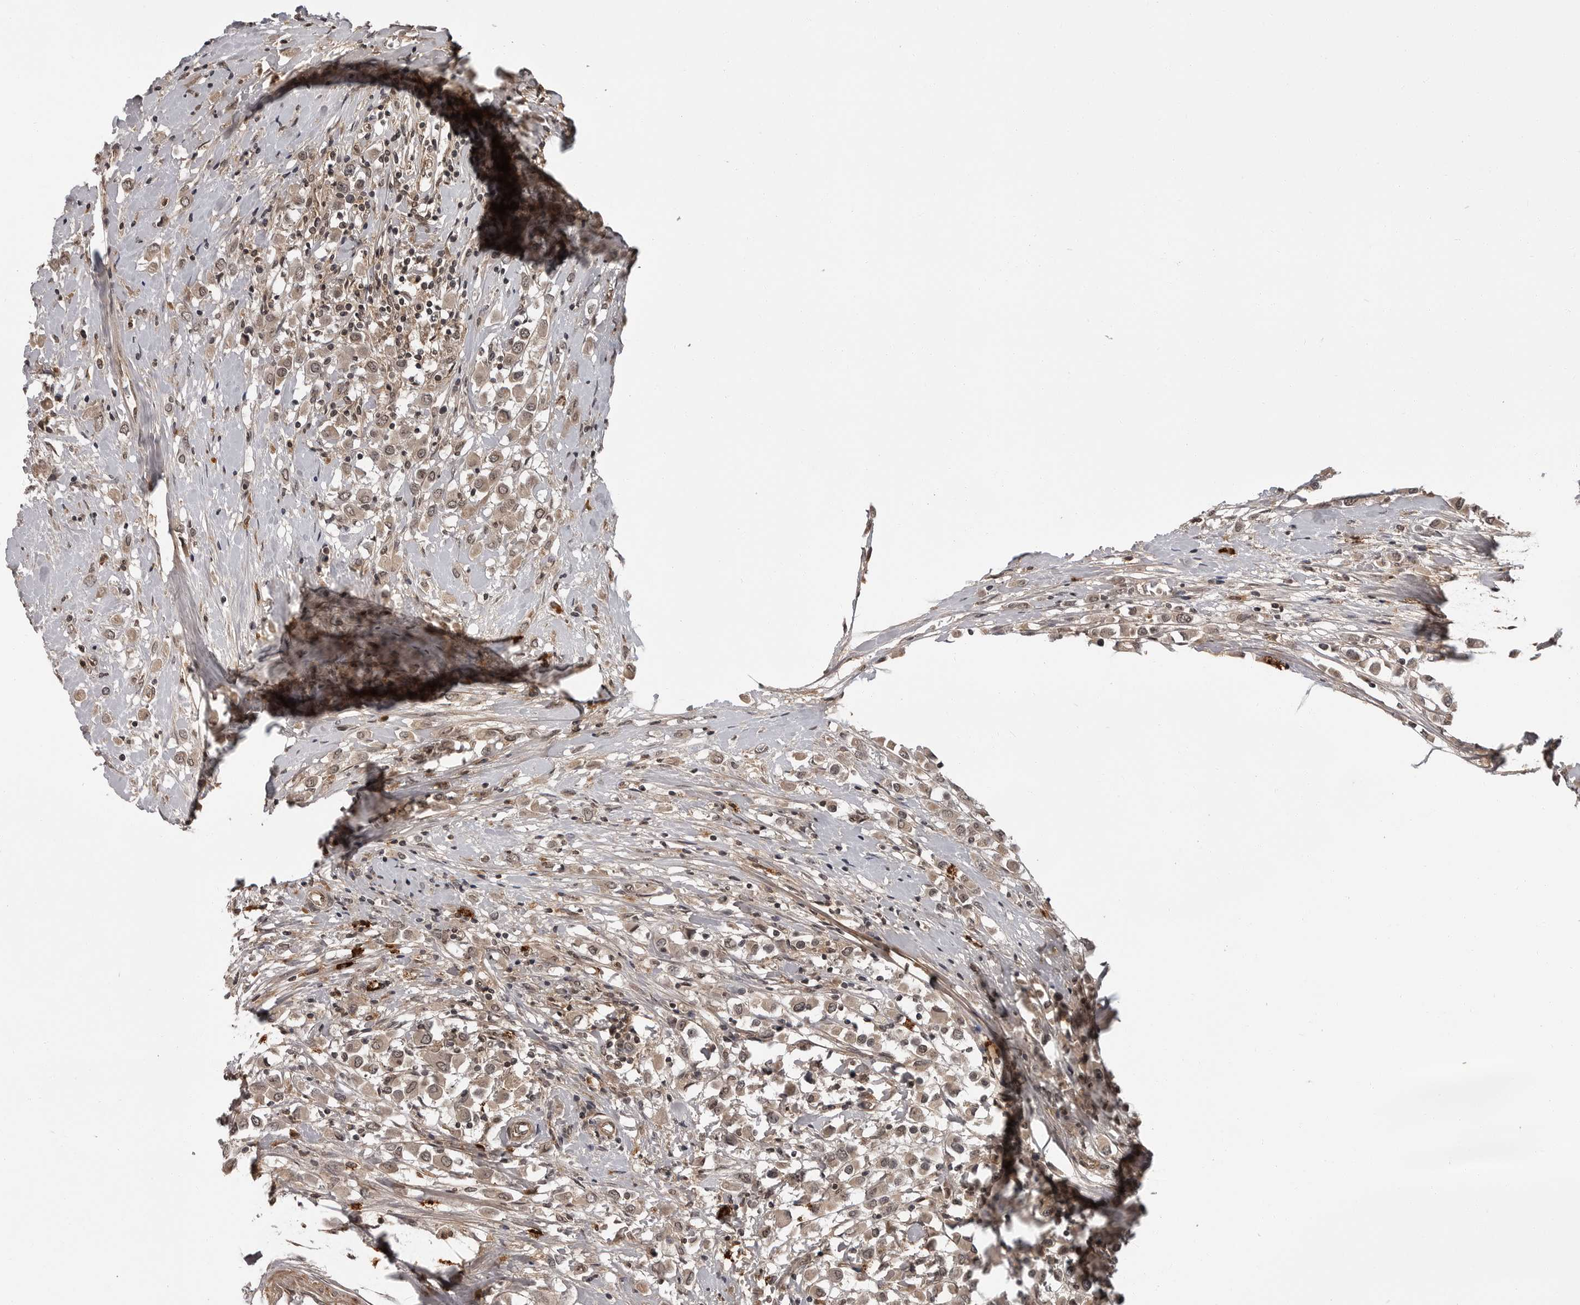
{"staining": {"intensity": "weak", "quantity": "25%-75%", "location": "cytoplasmic/membranous,nuclear"}, "tissue": "breast cancer", "cell_type": "Tumor cells", "image_type": "cancer", "snomed": [{"axis": "morphology", "description": "Duct carcinoma"}, {"axis": "topography", "description": "Breast"}], "caption": "An image of breast cancer (infiltrating ductal carcinoma) stained for a protein exhibits weak cytoplasmic/membranous and nuclear brown staining in tumor cells.", "gene": "IL24", "patient": {"sex": "female", "age": 61}}